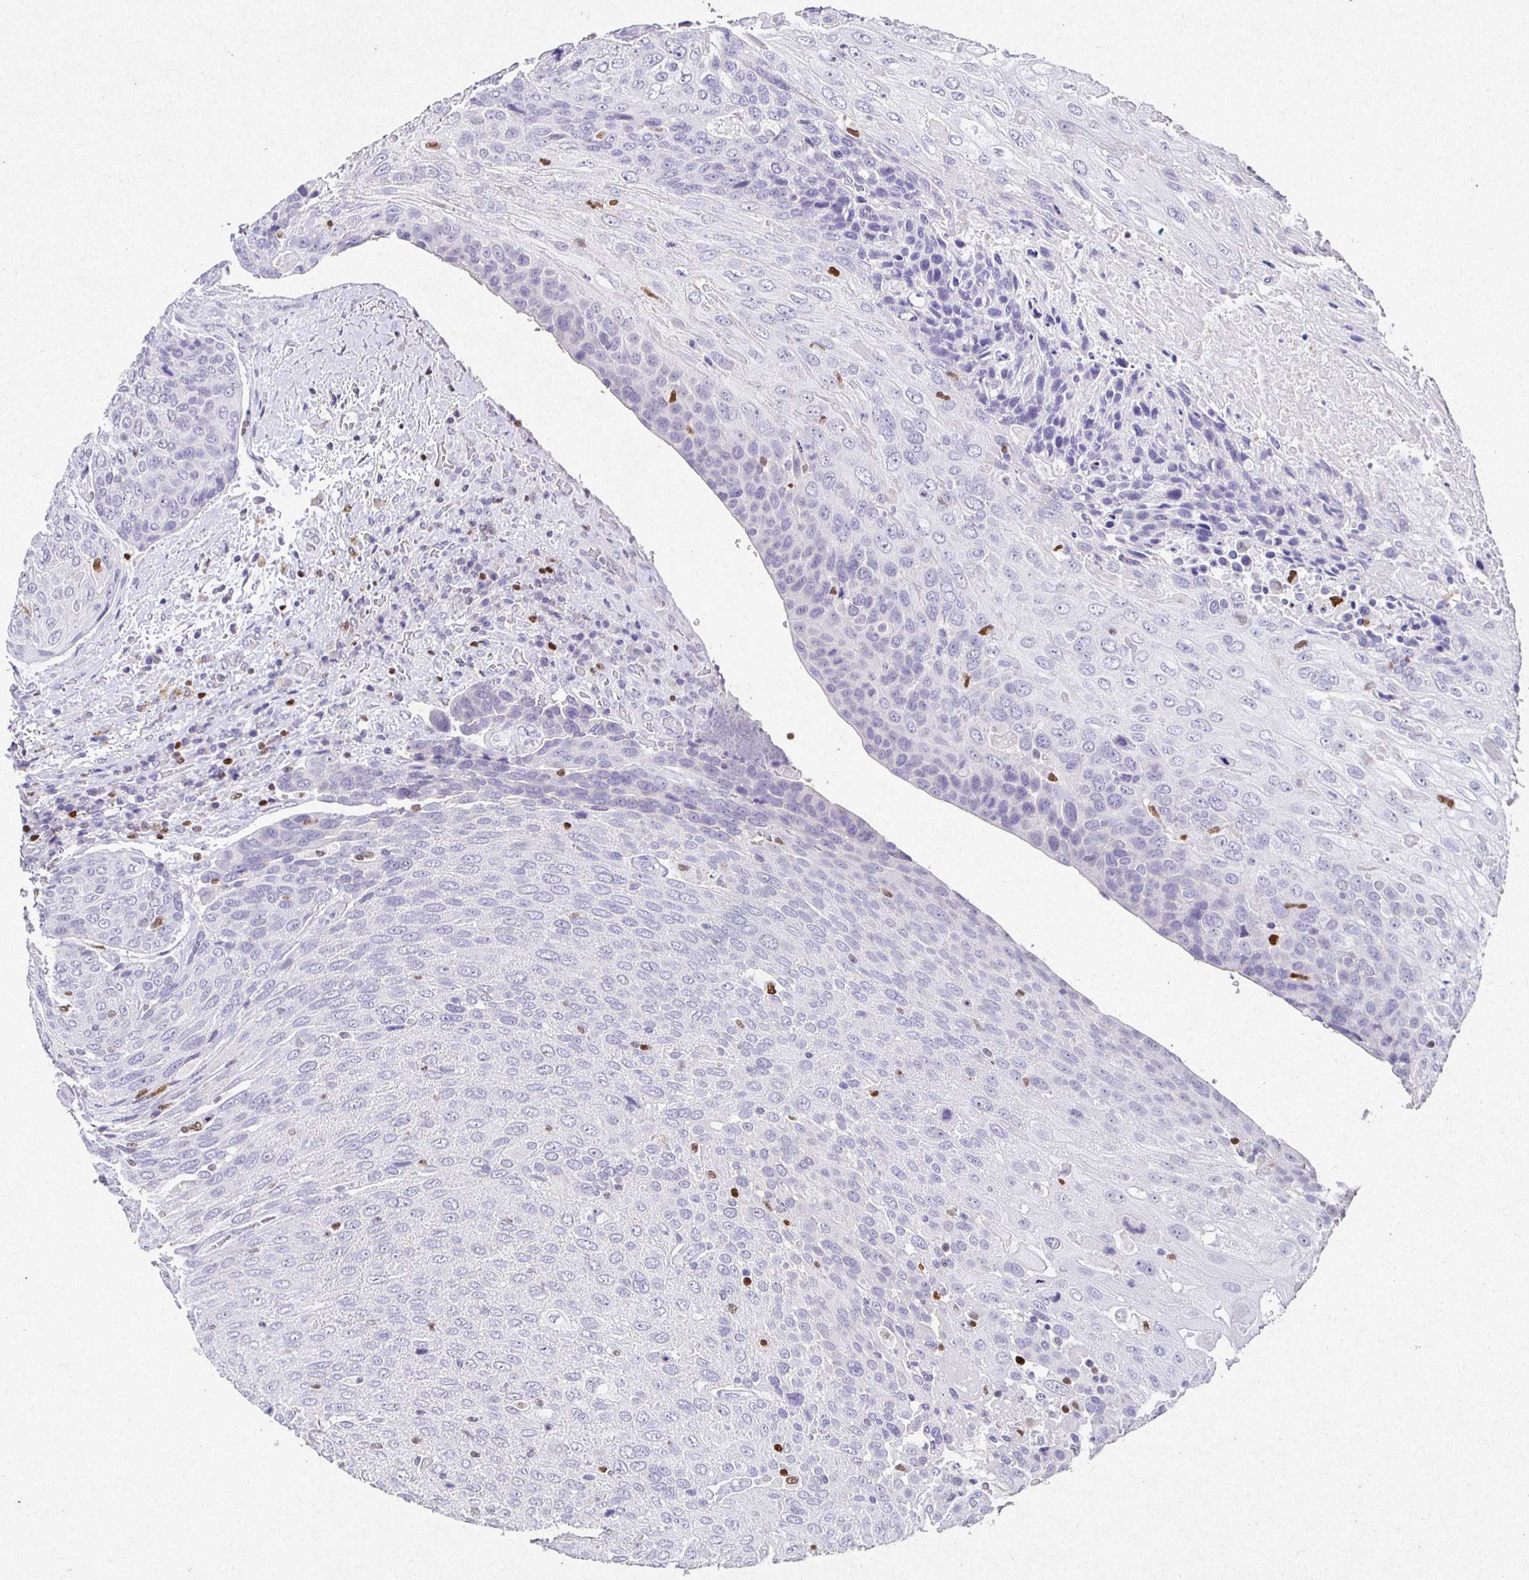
{"staining": {"intensity": "negative", "quantity": "none", "location": "none"}, "tissue": "urothelial cancer", "cell_type": "Tumor cells", "image_type": "cancer", "snomed": [{"axis": "morphology", "description": "Urothelial carcinoma, High grade"}, {"axis": "topography", "description": "Urinary bladder"}], "caption": "Immunohistochemistry image of neoplastic tissue: human urothelial carcinoma (high-grade) stained with DAB (3,3'-diaminobenzidine) exhibits no significant protein expression in tumor cells.", "gene": "SATB1", "patient": {"sex": "female", "age": 70}}